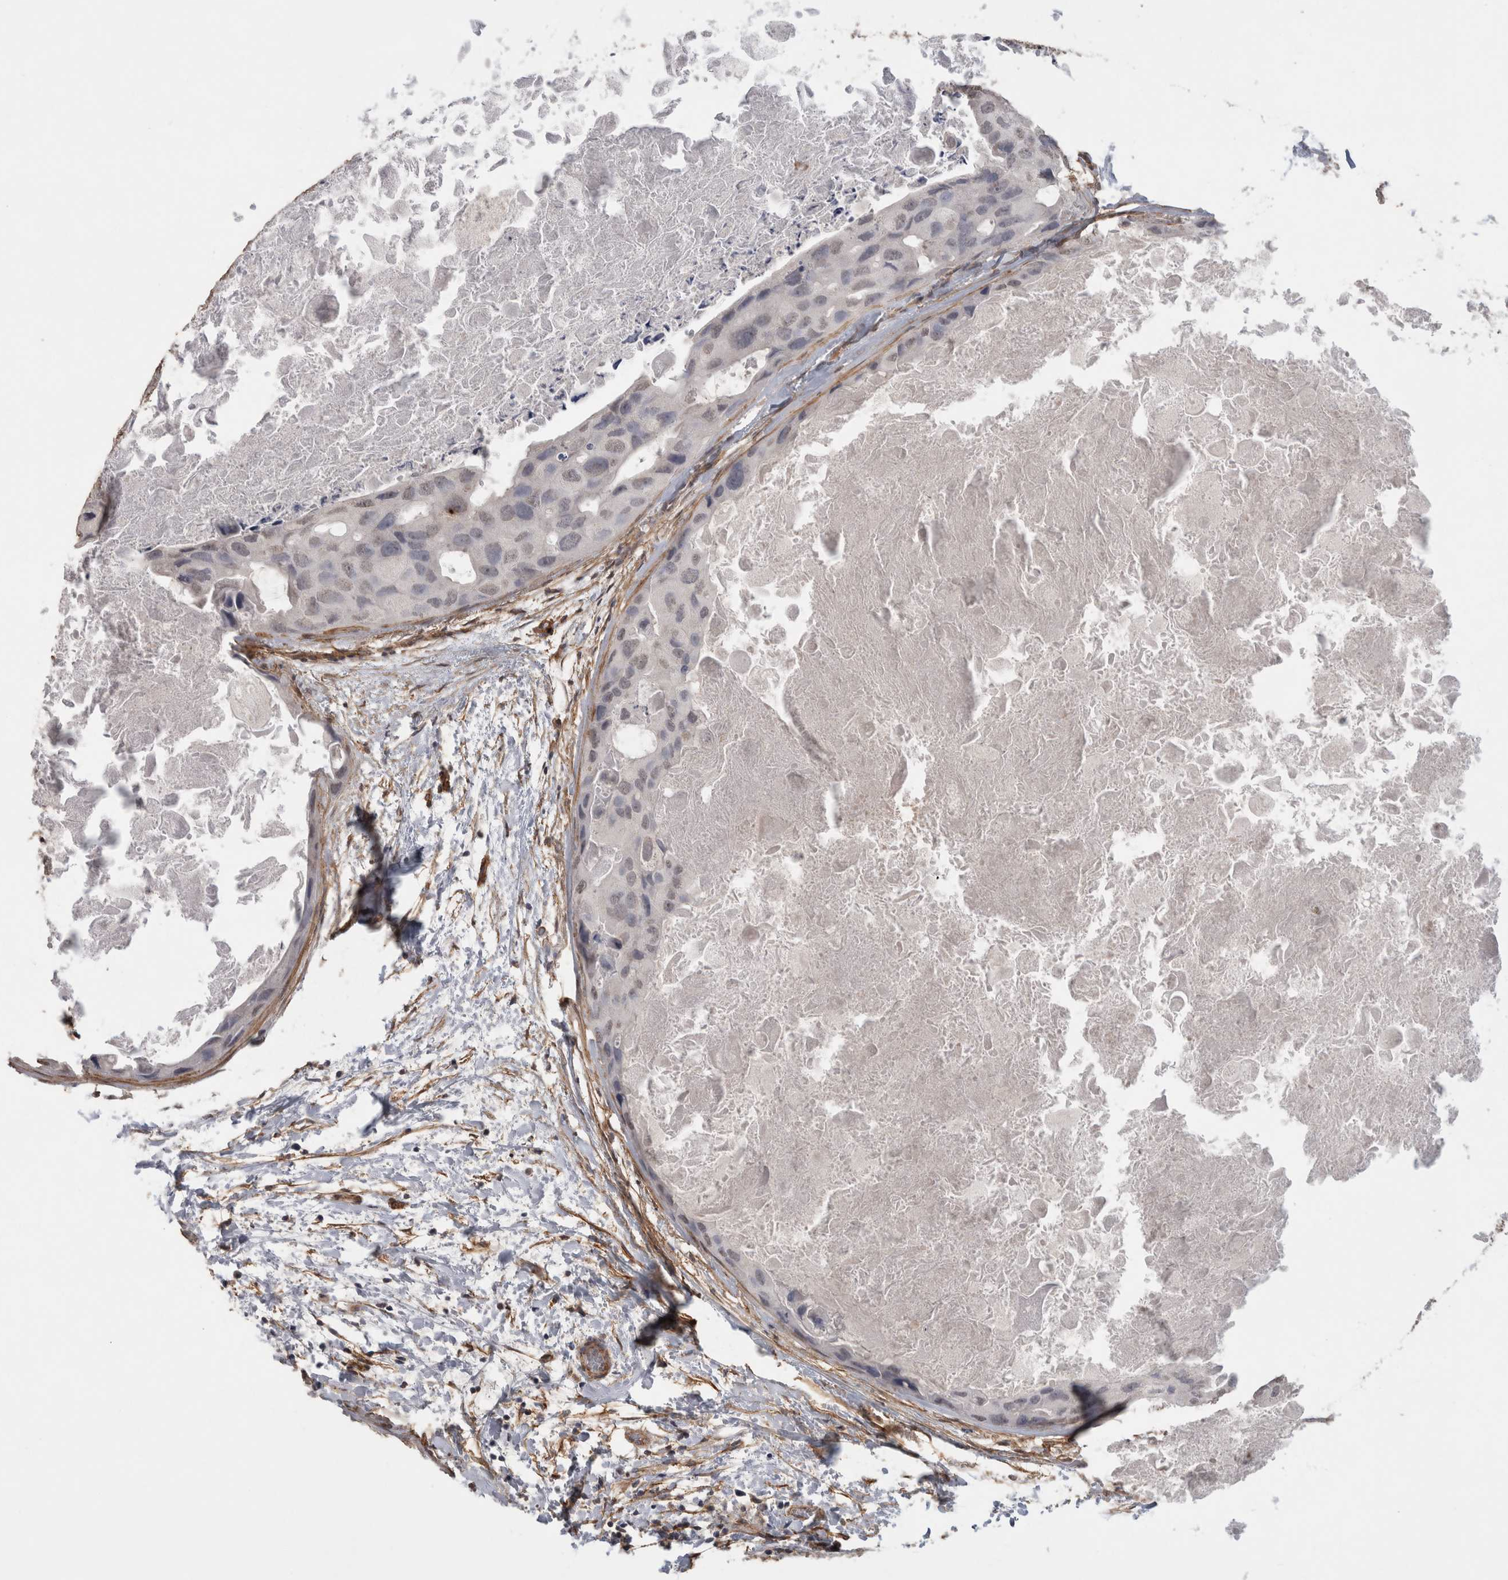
{"staining": {"intensity": "weak", "quantity": "<25%", "location": "nuclear"}, "tissue": "breast cancer", "cell_type": "Tumor cells", "image_type": "cancer", "snomed": [{"axis": "morphology", "description": "Duct carcinoma"}, {"axis": "topography", "description": "Breast"}], "caption": "This is an immunohistochemistry (IHC) image of human breast cancer. There is no expression in tumor cells.", "gene": "RECK", "patient": {"sex": "female", "age": 62}}